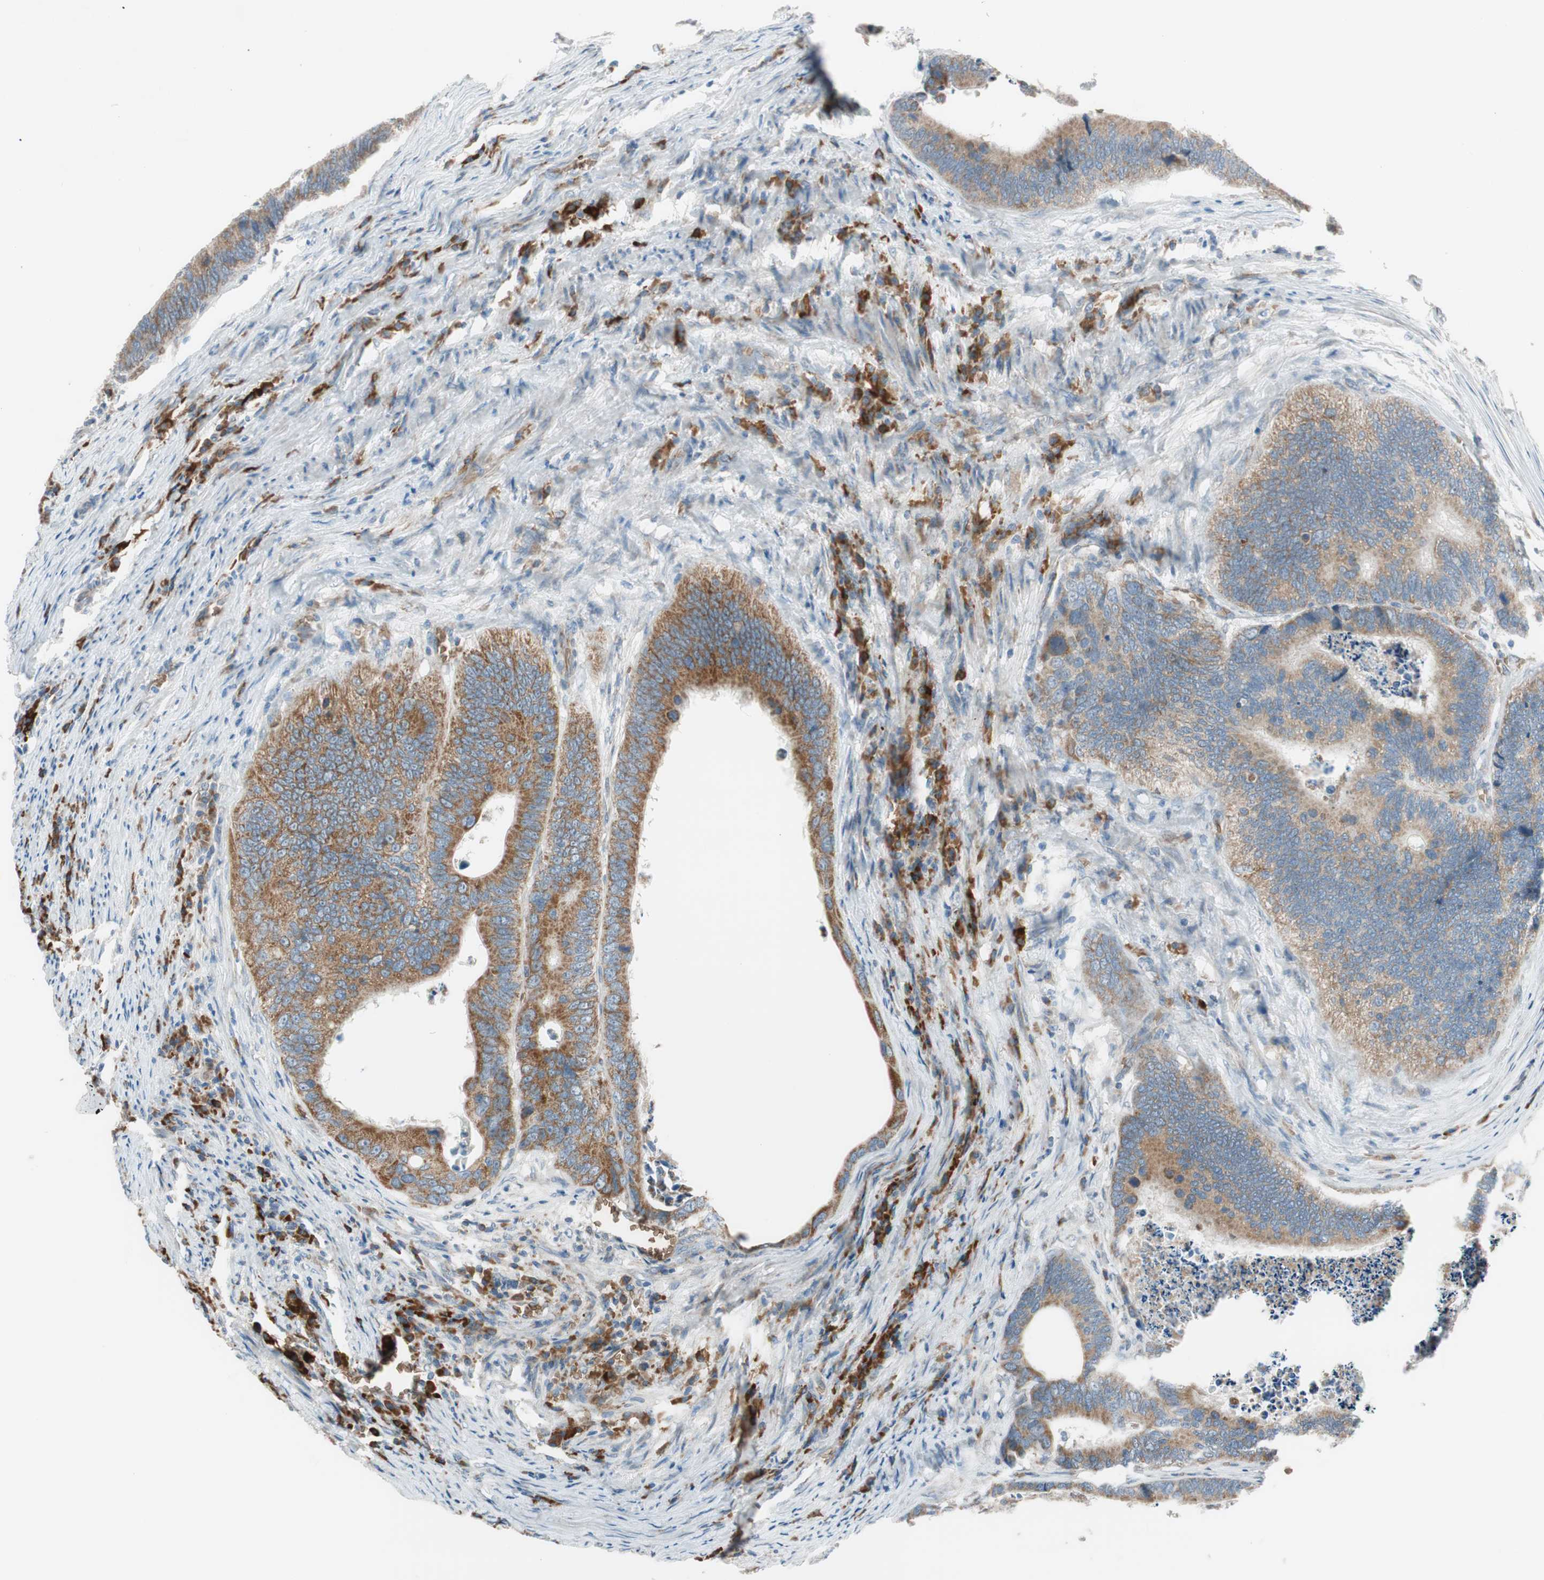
{"staining": {"intensity": "moderate", "quantity": ">75%", "location": "cytoplasmic/membranous"}, "tissue": "colorectal cancer", "cell_type": "Tumor cells", "image_type": "cancer", "snomed": [{"axis": "morphology", "description": "Adenocarcinoma, NOS"}, {"axis": "topography", "description": "Colon"}], "caption": "Protein expression analysis of human adenocarcinoma (colorectal) reveals moderate cytoplasmic/membranous expression in approximately >75% of tumor cells. (IHC, brightfield microscopy, high magnification).", "gene": "GYPC", "patient": {"sex": "male", "age": 72}}